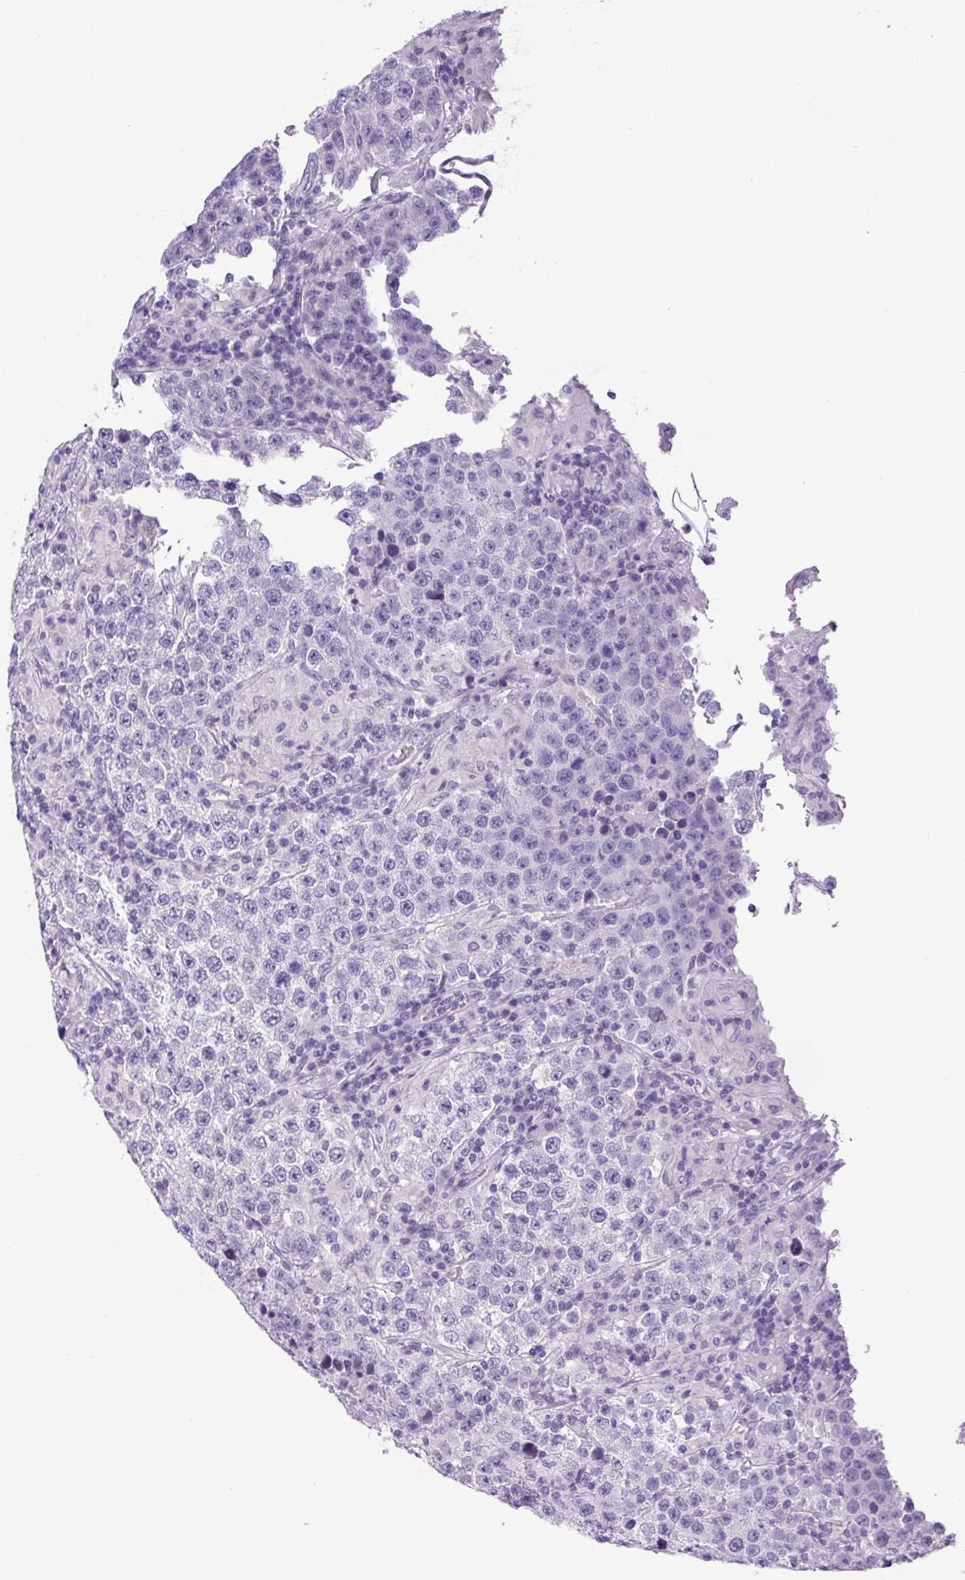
{"staining": {"intensity": "negative", "quantity": "none", "location": "none"}, "tissue": "testis cancer", "cell_type": "Tumor cells", "image_type": "cancer", "snomed": [{"axis": "morphology", "description": "Normal tissue, NOS"}, {"axis": "morphology", "description": "Urothelial carcinoma, High grade"}, {"axis": "morphology", "description": "Seminoma, NOS"}, {"axis": "morphology", "description": "Carcinoma, Embryonal, NOS"}, {"axis": "topography", "description": "Urinary bladder"}, {"axis": "topography", "description": "Testis"}], "caption": "The image reveals no staining of tumor cells in testis cancer (urothelial carcinoma (high-grade)). (Immunohistochemistry, brightfield microscopy, high magnification).", "gene": "CHGA", "patient": {"sex": "male", "age": 41}}